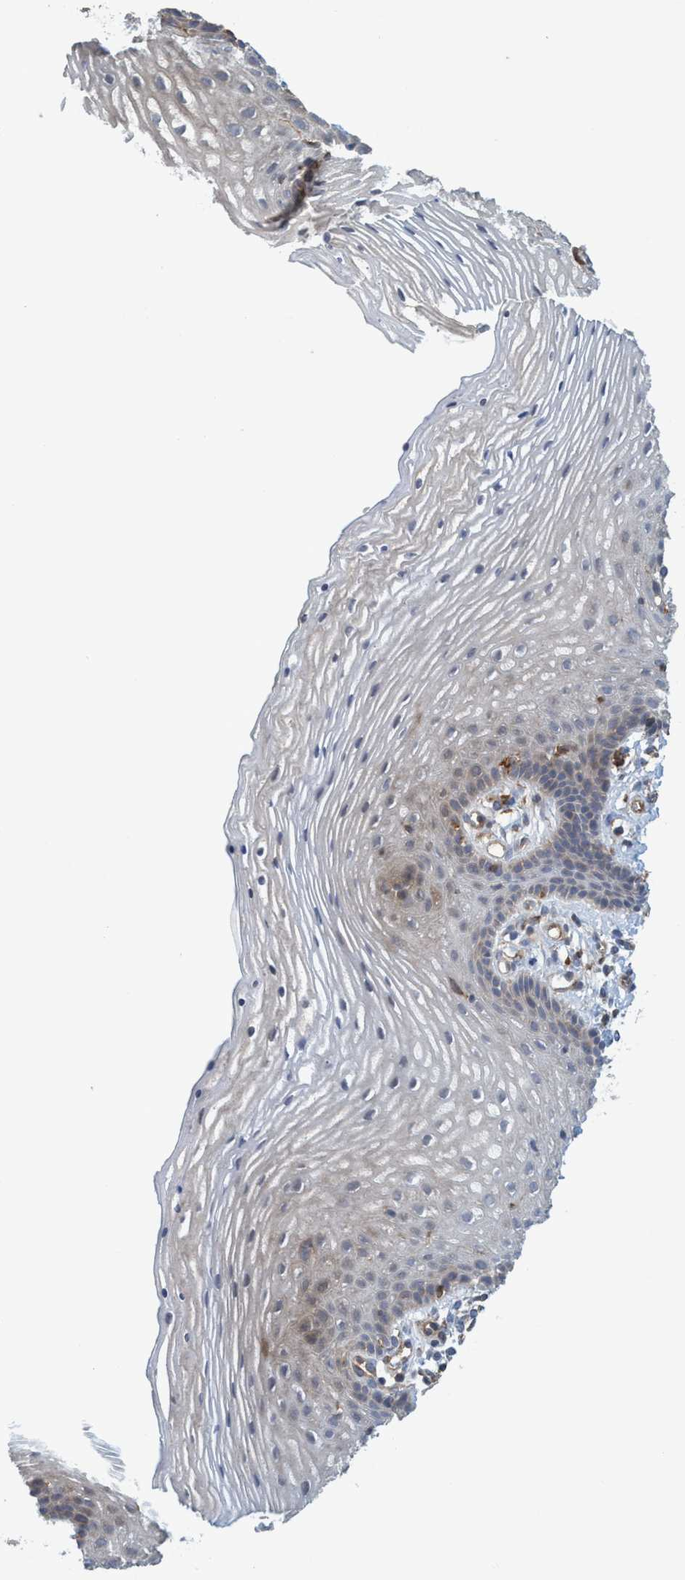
{"staining": {"intensity": "weak", "quantity": "<25%", "location": "cytoplasmic/membranous"}, "tissue": "vagina", "cell_type": "Squamous epithelial cells", "image_type": "normal", "snomed": [{"axis": "morphology", "description": "Normal tissue, NOS"}, {"axis": "topography", "description": "Vagina"}], "caption": "The immunohistochemistry image has no significant staining in squamous epithelial cells of vagina. Nuclei are stained in blue.", "gene": "SPECC1", "patient": {"sex": "female", "age": 32}}